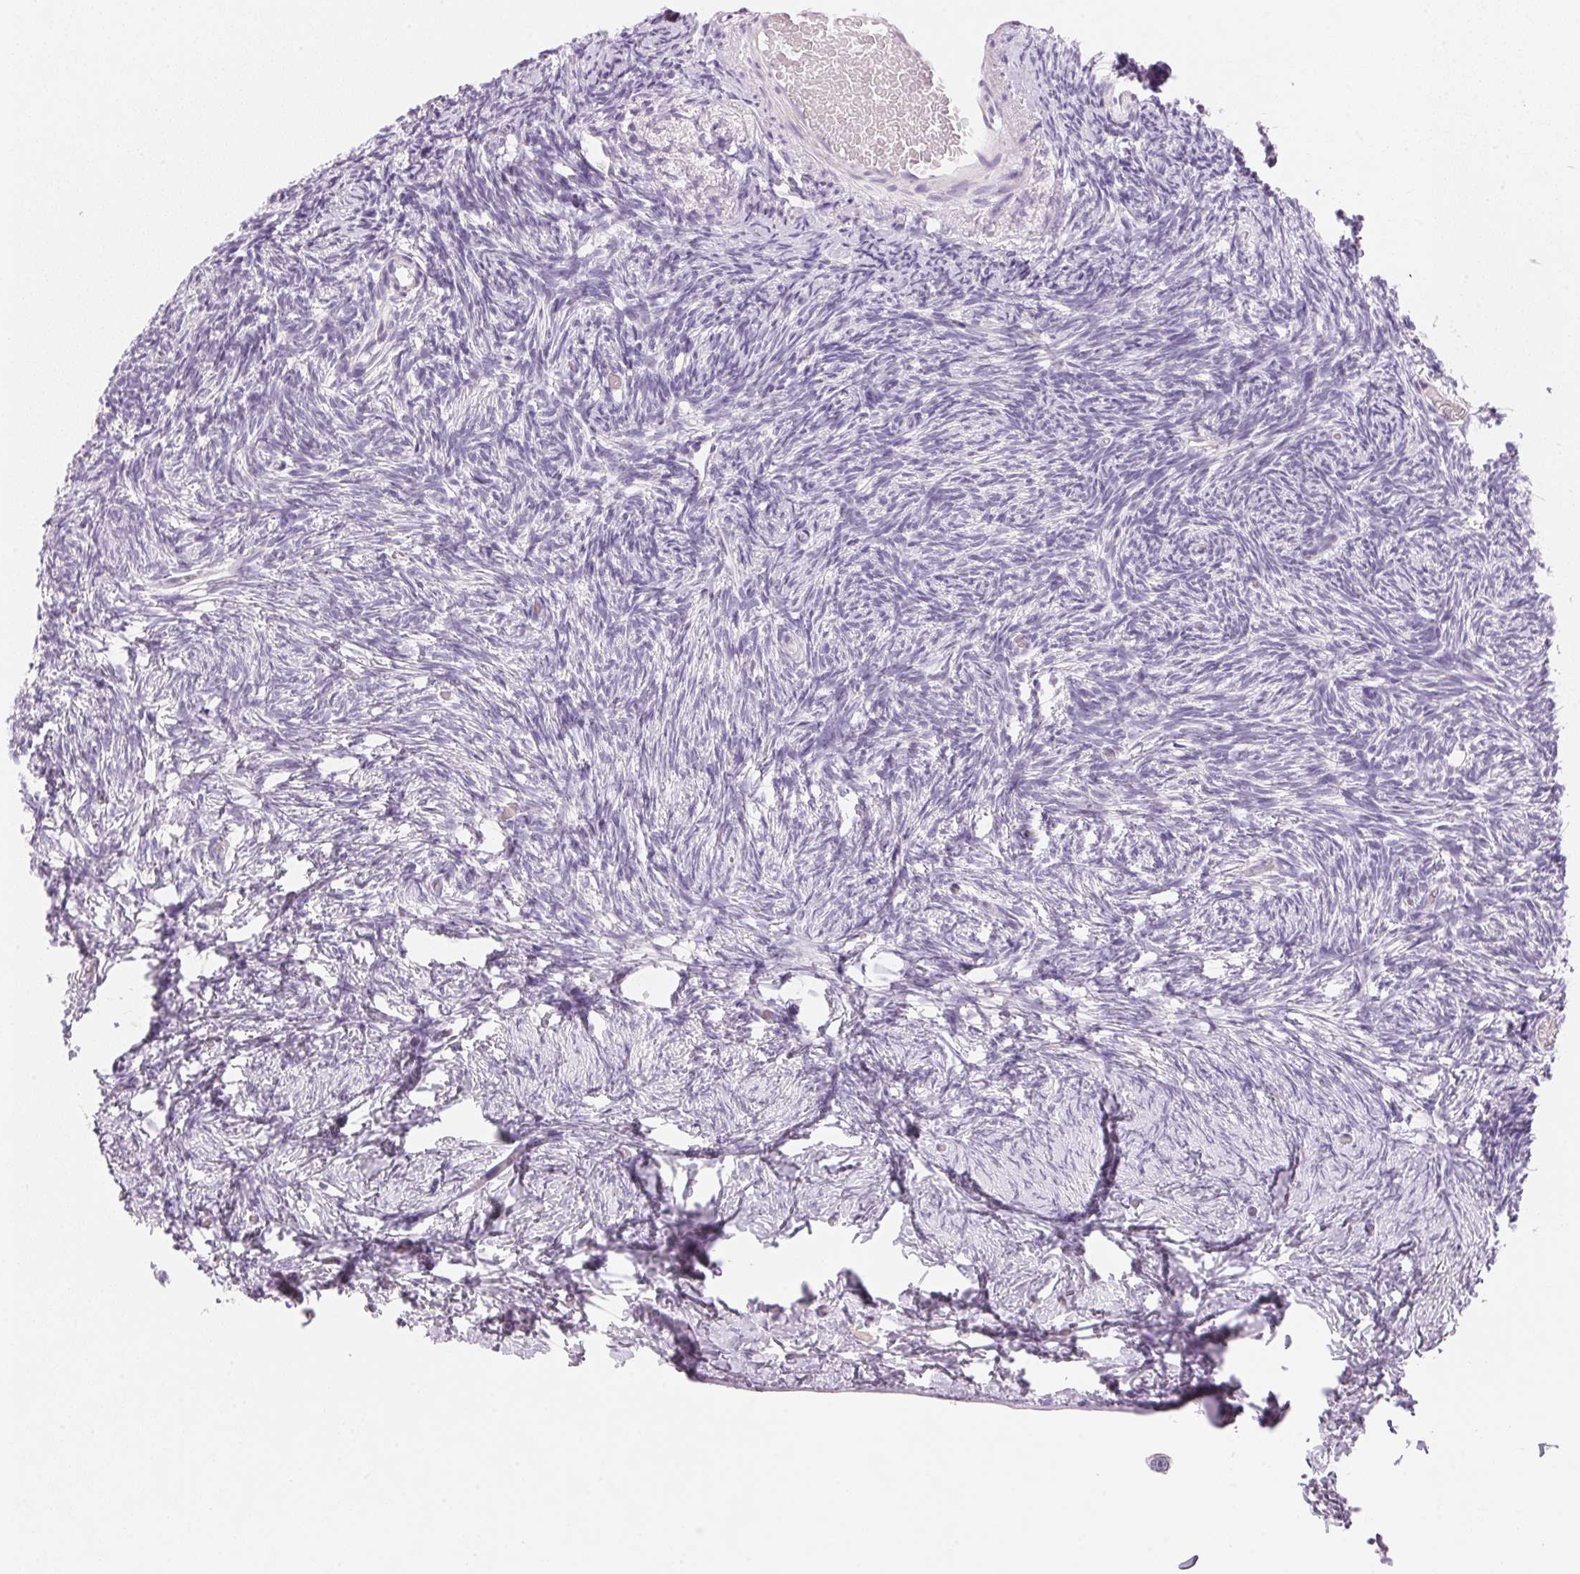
{"staining": {"intensity": "negative", "quantity": "none", "location": "none"}, "tissue": "ovary", "cell_type": "Follicle cells", "image_type": "normal", "snomed": [{"axis": "morphology", "description": "Normal tissue, NOS"}, {"axis": "topography", "description": "Ovary"}], "caption": "This is an immunohistochemistry (IHC) micrograph of normal human ovary. There is no staining in follicle cells.", "gene": "CYP11B1", "patient": {"sex": "female", "age": 39}}